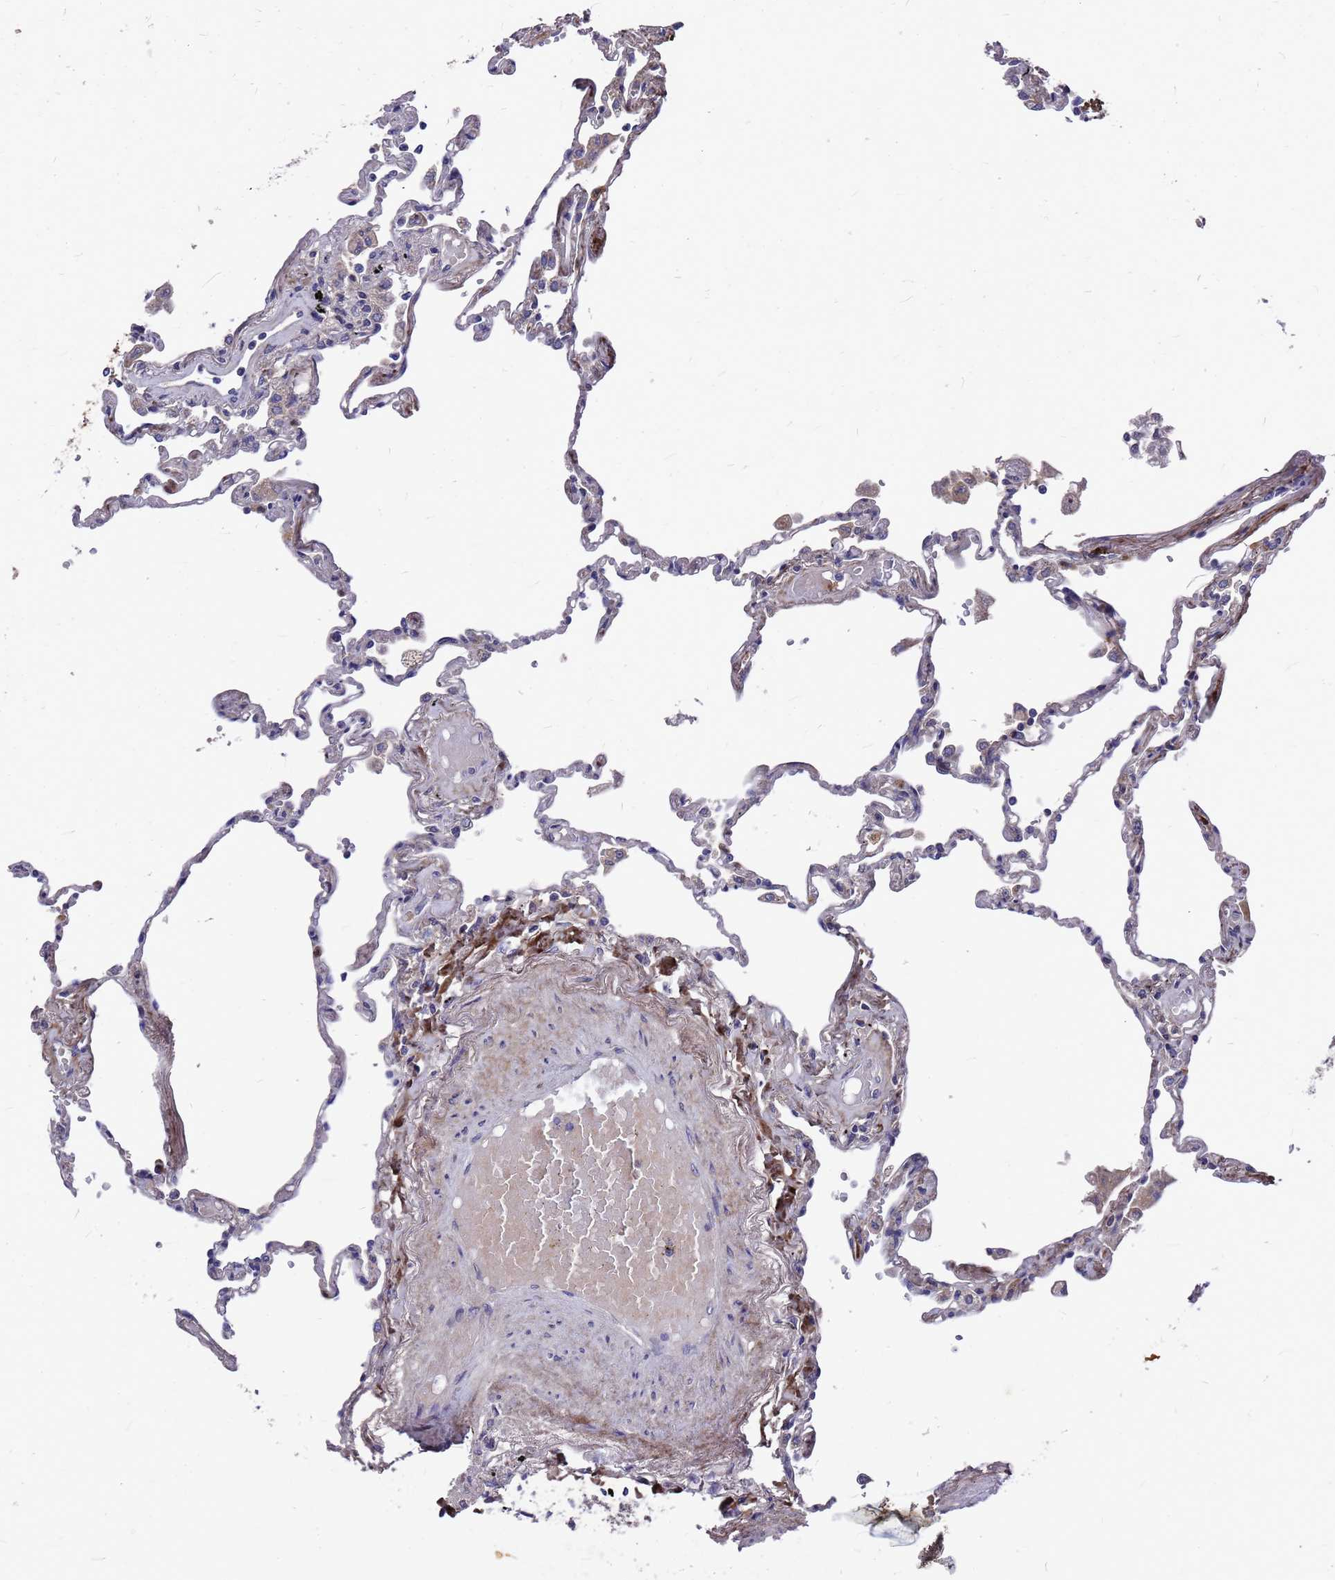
{"staining": {"intensity": "negative", "quantity": "none", "location": "none"}, "tissue": "lung", "cell_type": "Alveolar cells", "image_type": "normal", "snomed": [{"axis": "morphology", "description": "Normal tissue, NOS"}, {"axis": "topography", "description": "Lung"}], "caption": "This is an immunohistochemistry (IHC) histopathology image of normal lung. There is no staining in alveolar cells.", "gene": "ZNF717", "patient": {"sex": "female", "age": 67}}